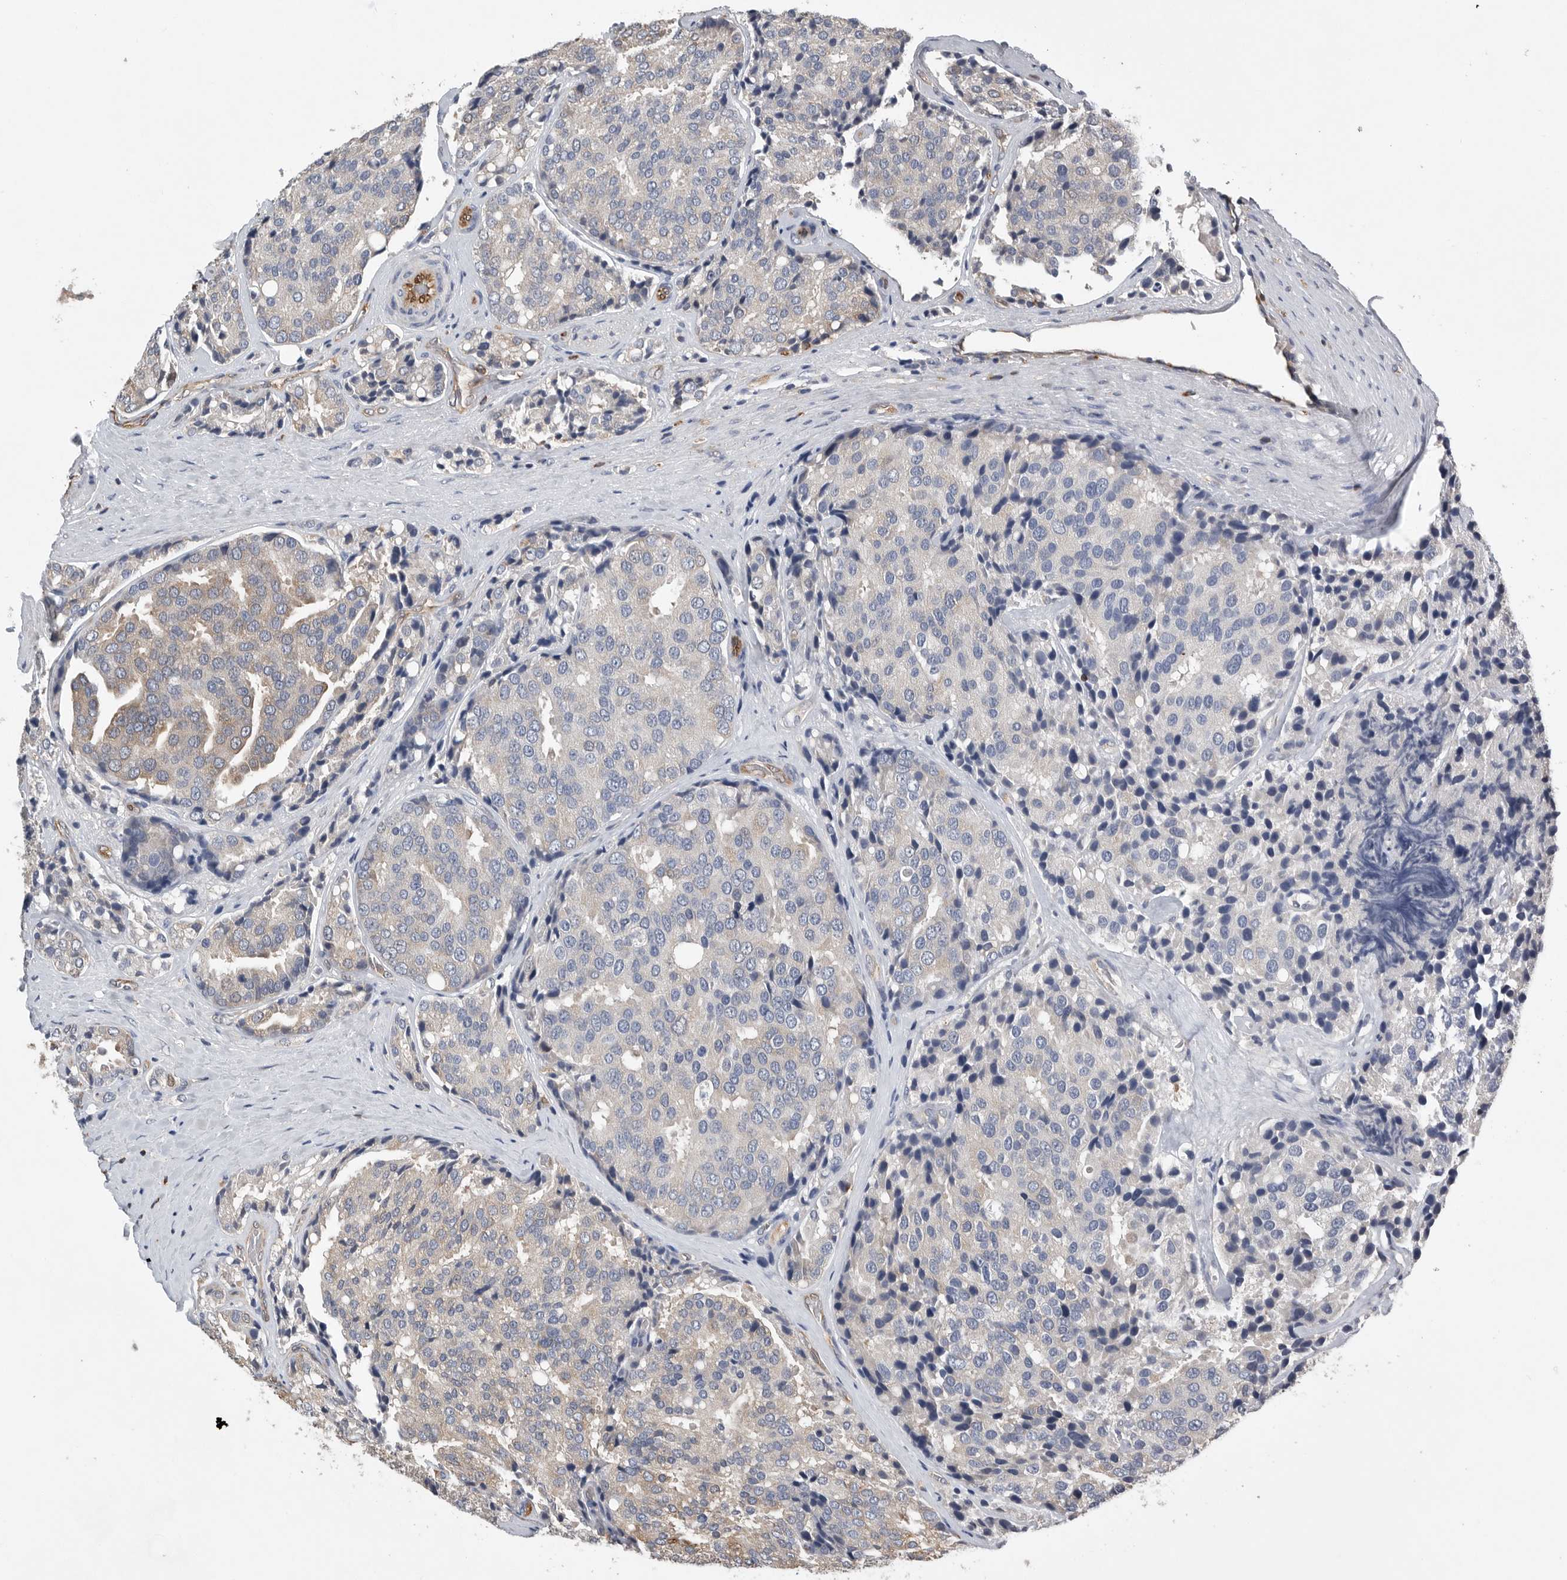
{"staining": {"intensity": "negative", "quantity": "none", "location": "none"}, "tissue": "prostate cancer", "cell_type": "Tumor cells", "image_type": "cancer", "snomed": [{"axis": "morphology", "description": "Adenocarcinoma, High grade"}, {"axis": "topography", "description": "Prostate"}], "caption": "A histopathology image of prostate cancer (high-grade adenocarcinoma) stained for a protein shows no brown staining in tumor cells. Brightfield microscopy of IHC stained with DAB (brown) and hematoxylin (blue), captured at high magnification.", "gene": "PDCD4", "patient": {"sex": "male", "age": 50}}